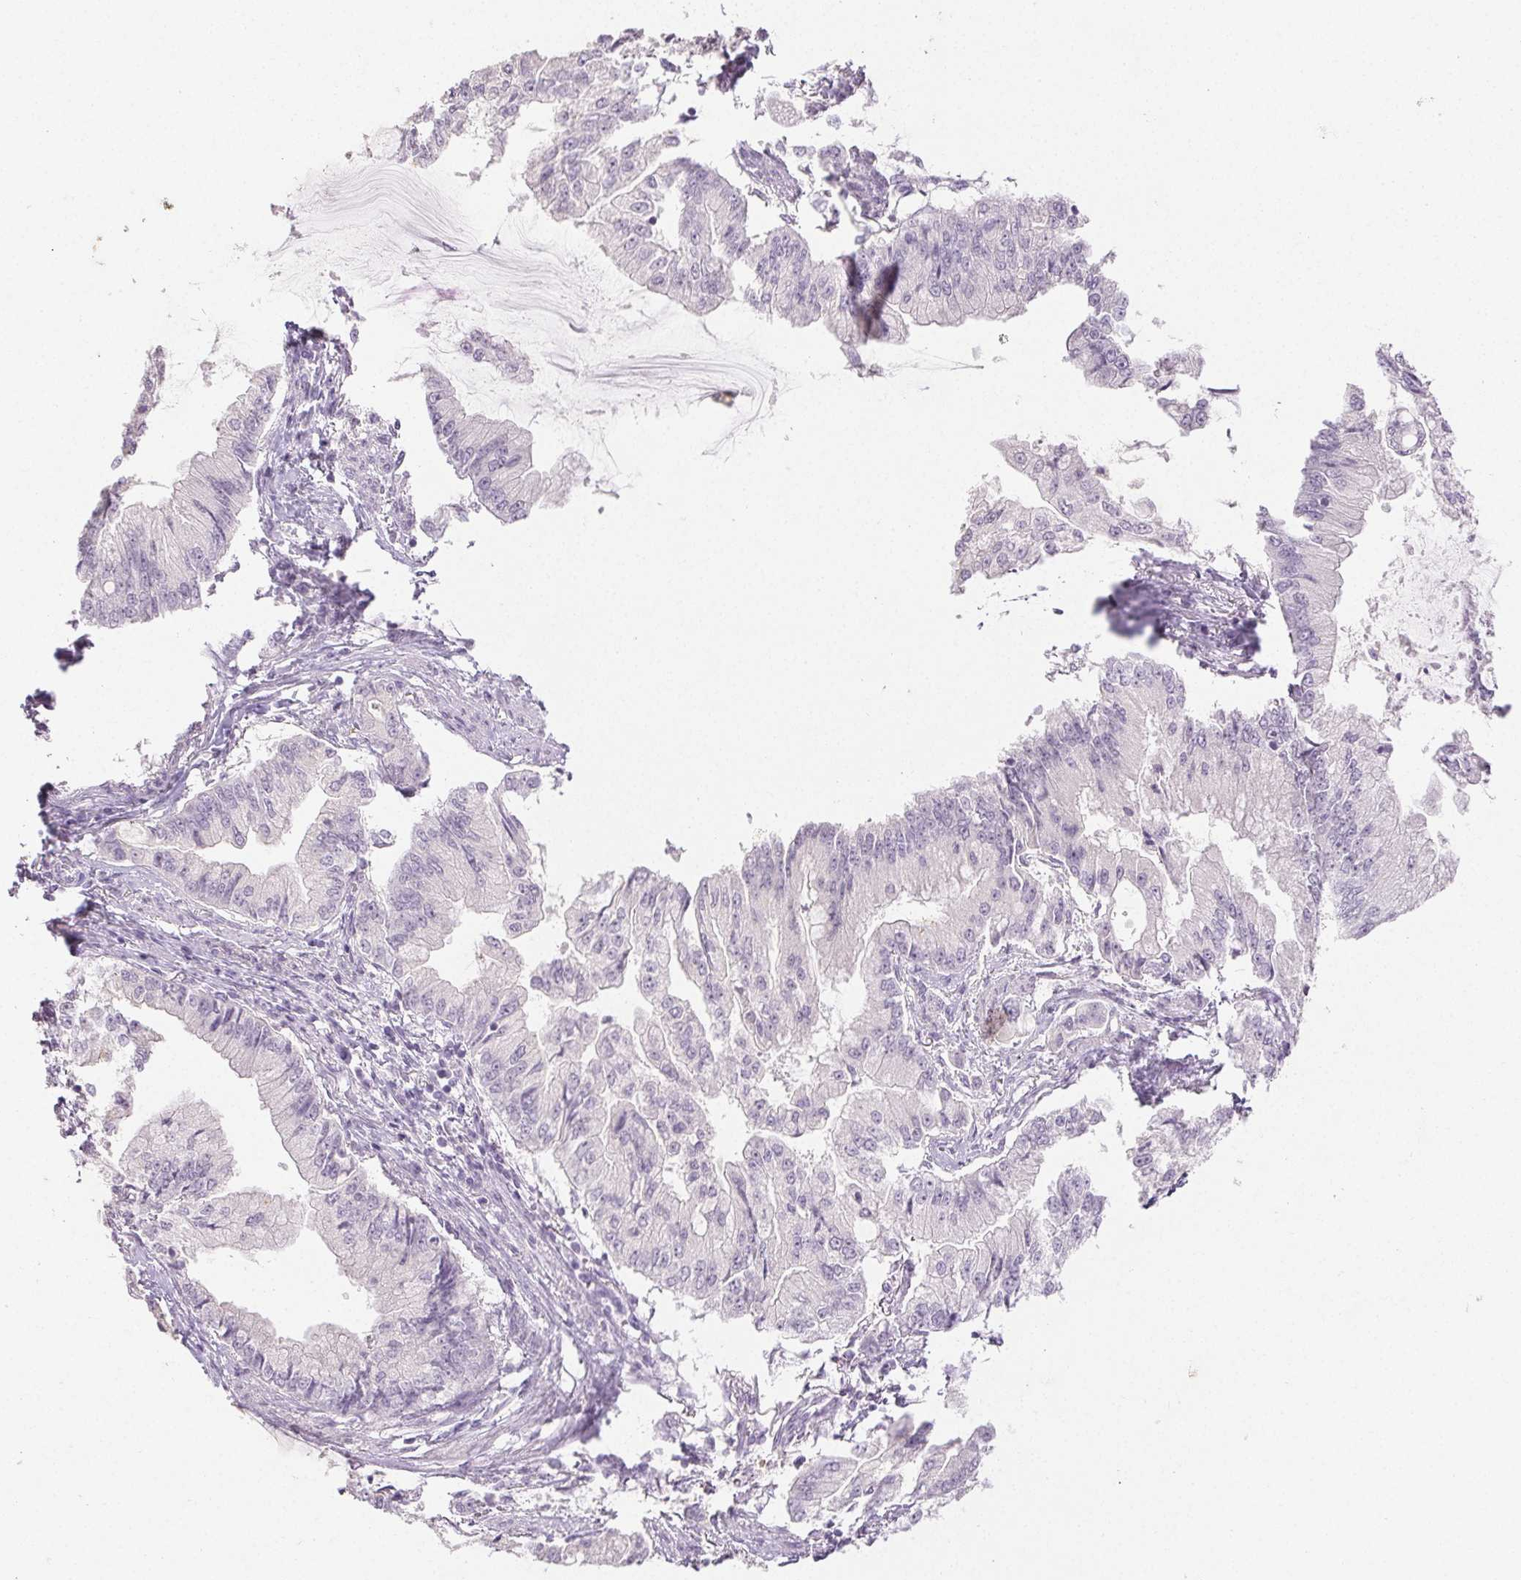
{"staining": {"intensity": "negative", "quantity": "none", "location": "none"}, "tissue": "stomach cancer", "cell_type": "Tumor cells", "image_type": "cancer", "snomed": [{"axis": "morphology", "description": "Adenocarcinoma, NOS"}, {"axis": "topography", "description": "Stomach, upper"}], "caption": "Human stomach adenocarcinoma stained for a protein using immunohistochemistry shows no staining in tumor cells.", "gene": "PI3", "patient": {"sex": "female", "age": 74}}